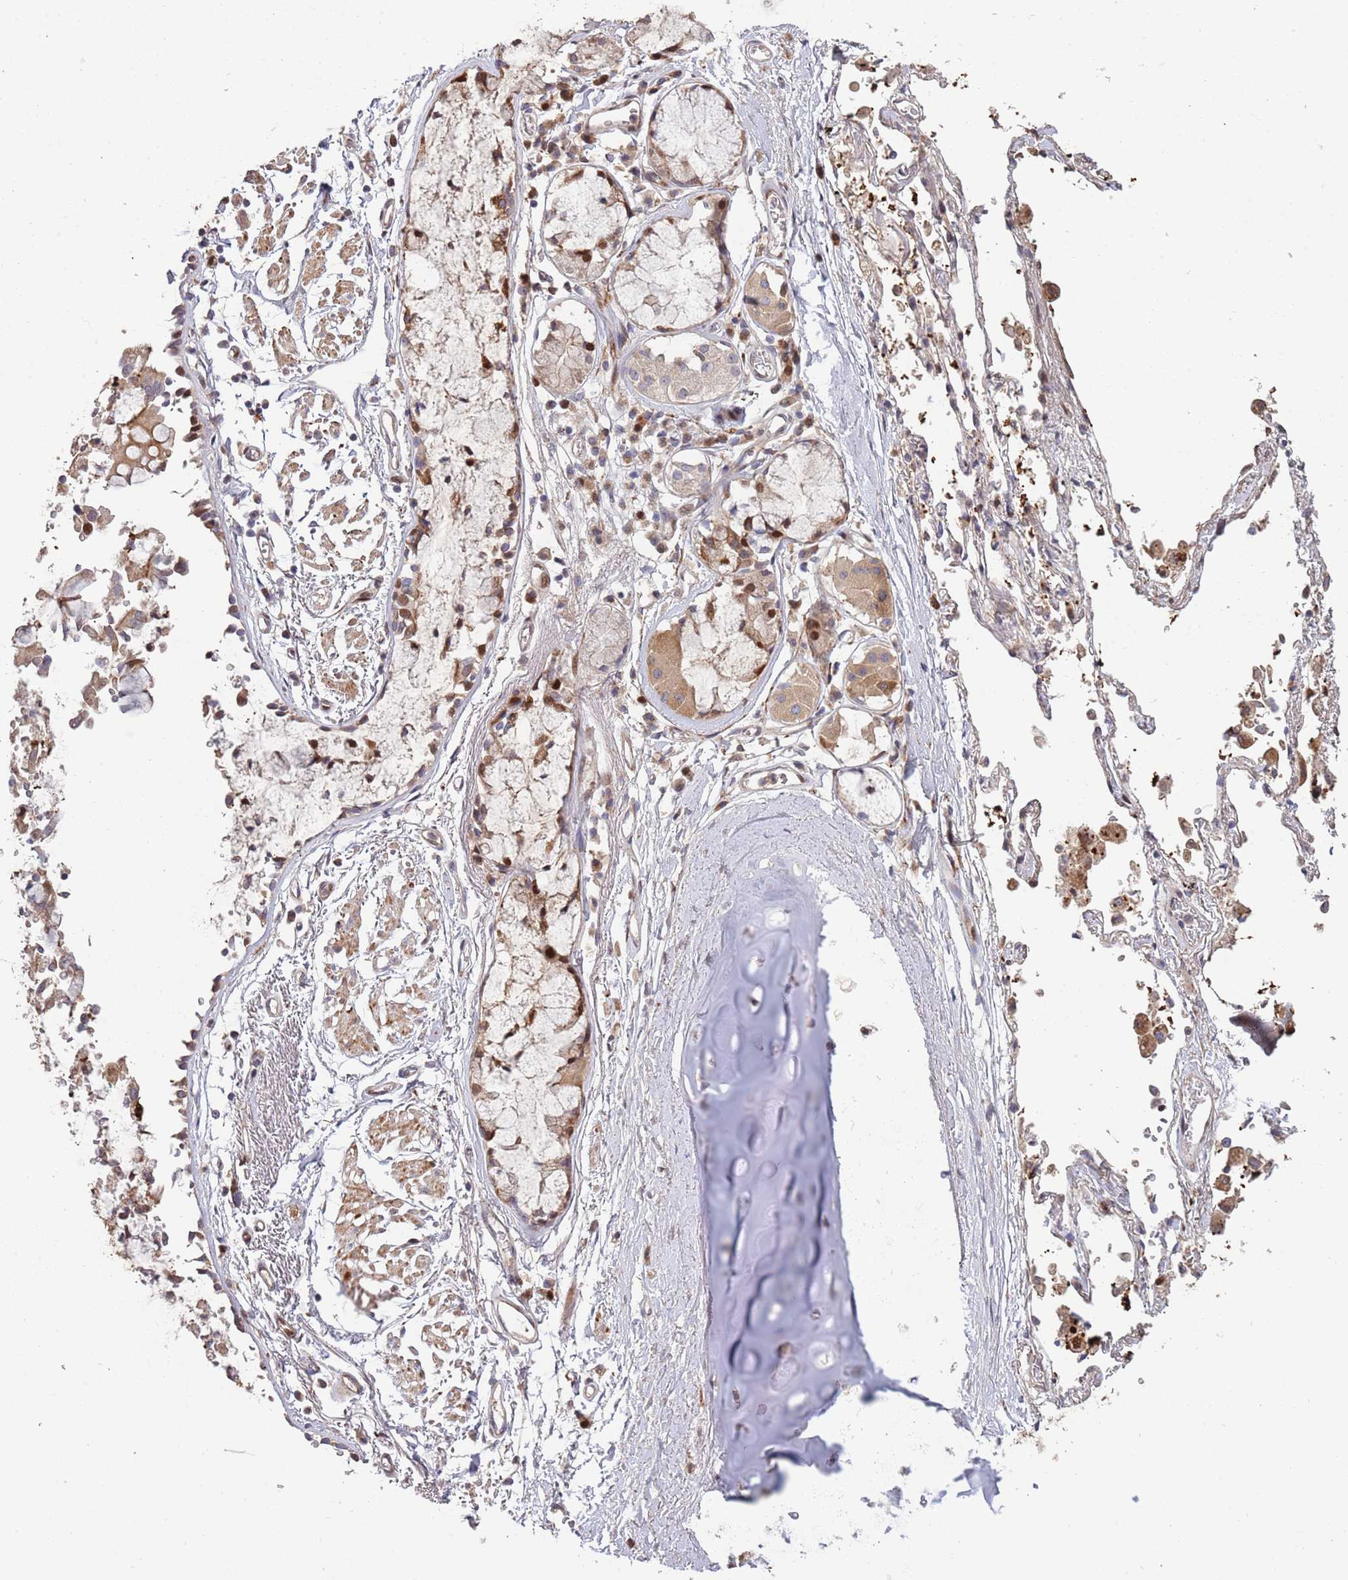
{"staining": {"intensity": "negative", "quantity": "none", "location": "none"}, "tissue": "adipose tissue", "cell_type": "Adipocytes", "image_type": "normal", "snomed": [{"axis": "morphology", "description": "Normal tissue, NOS"}, {"axis": "topography", "description": "Cartilage tissue"}], "caption": "A high-resolution histopathology image shows IHC staining of benign adipose tissue, which shows no significant positivity in adipocytes.", "gene": "SYNDIG1L", "patient": {"sex": "male", "age": 73}}